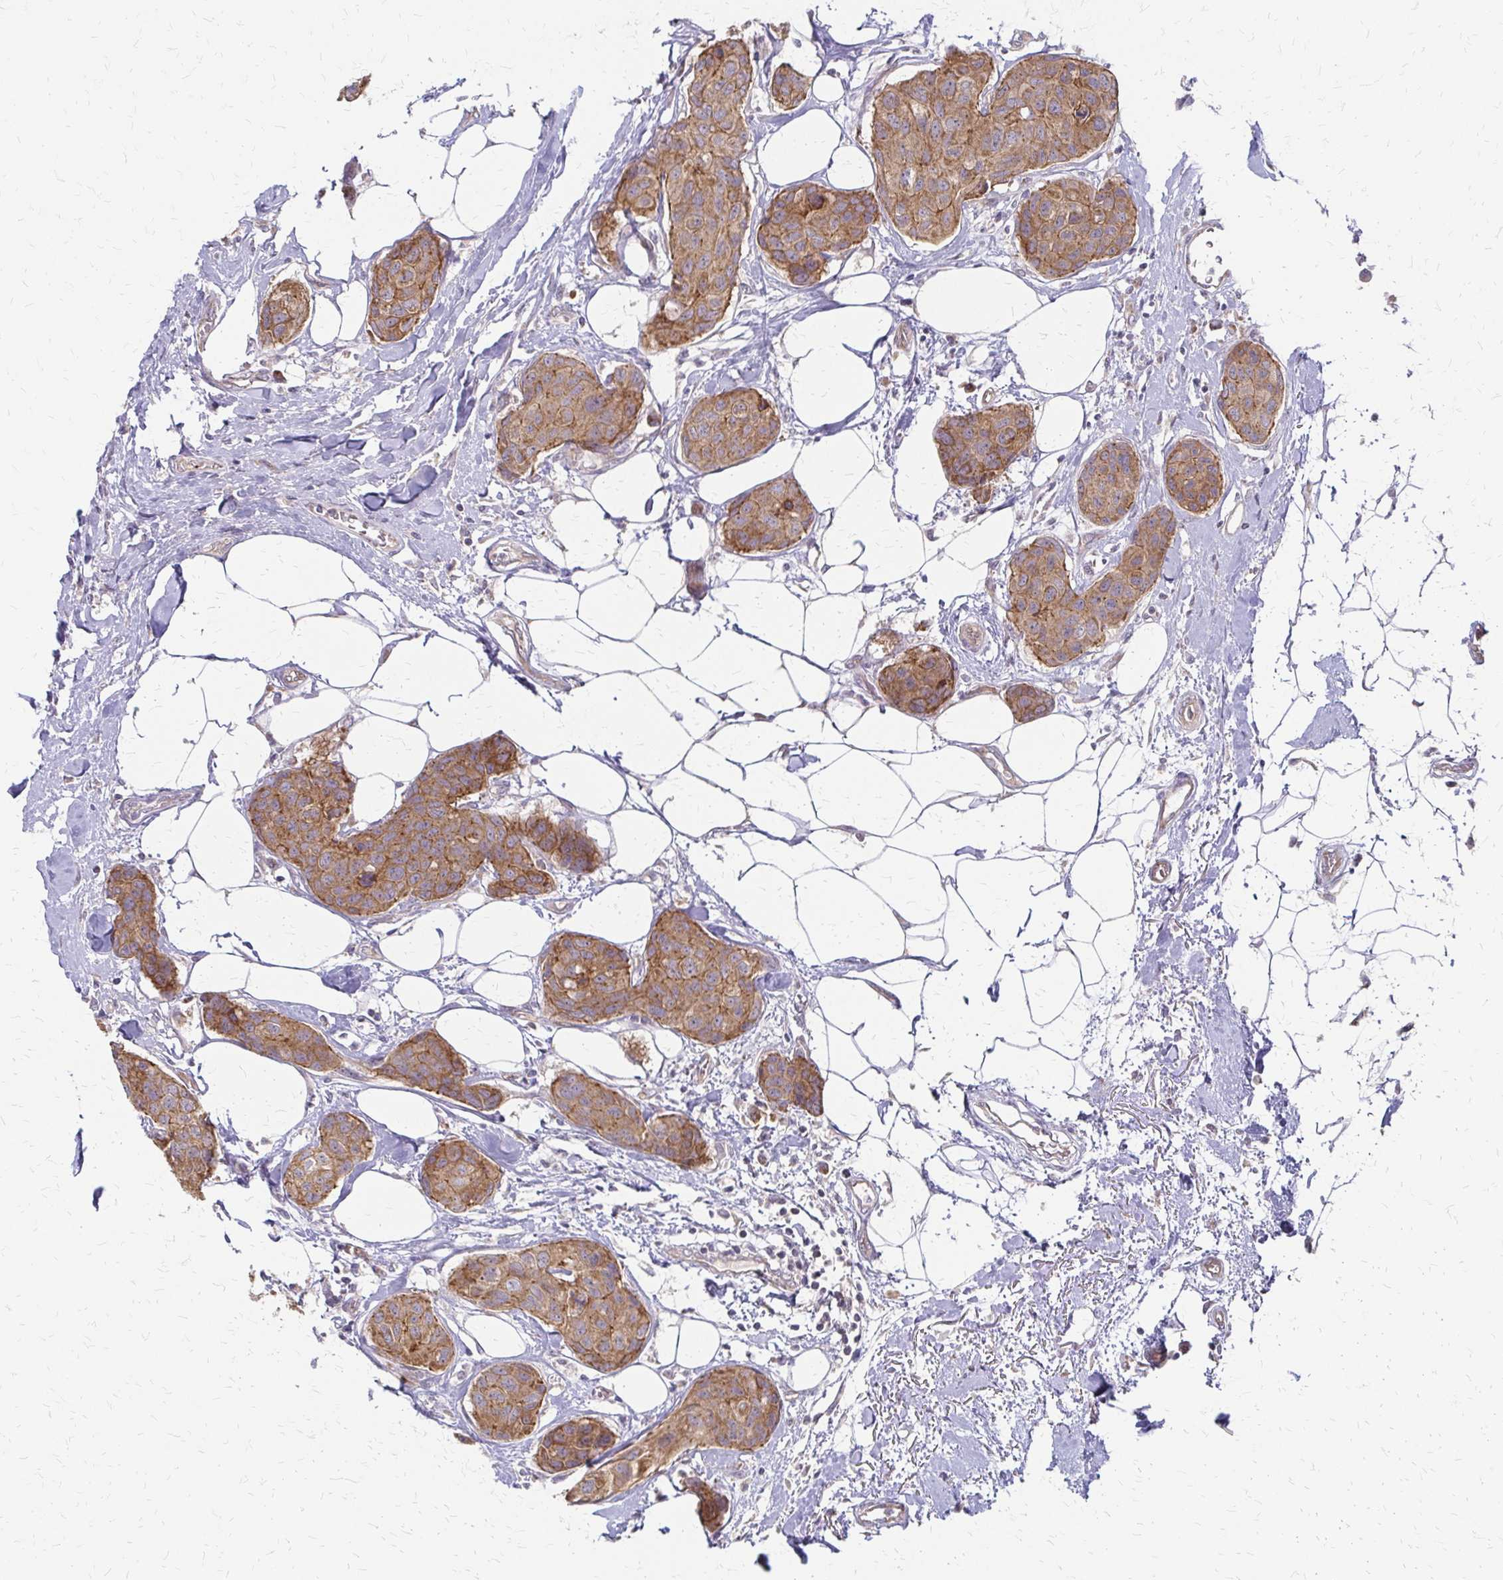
{"staining": {"intensity": "moderate", "quantity": ">75%", "location": "cytoplasmic/membranous"}, "tissue": "breast cancer", "cell_type": "Tumor cells", "image_type": "cancer", "snomed": [{"axis": "morphology", "description": "Duct carcinoma"}, {"axis": "topography", "description": "Breast"}], "caption": "High-magnification brightfield microscopy of breast cancer stained with DAB (3,3'-diaminobenzidine) (brown) and counterstained with hematoxylin (blue). tumor cells exhibit moderate cytoplasmic/membranous expression is seen in about>75% of cells.", "gene": "ZNF383", "patient": {"sex": "female", "age": 80}}